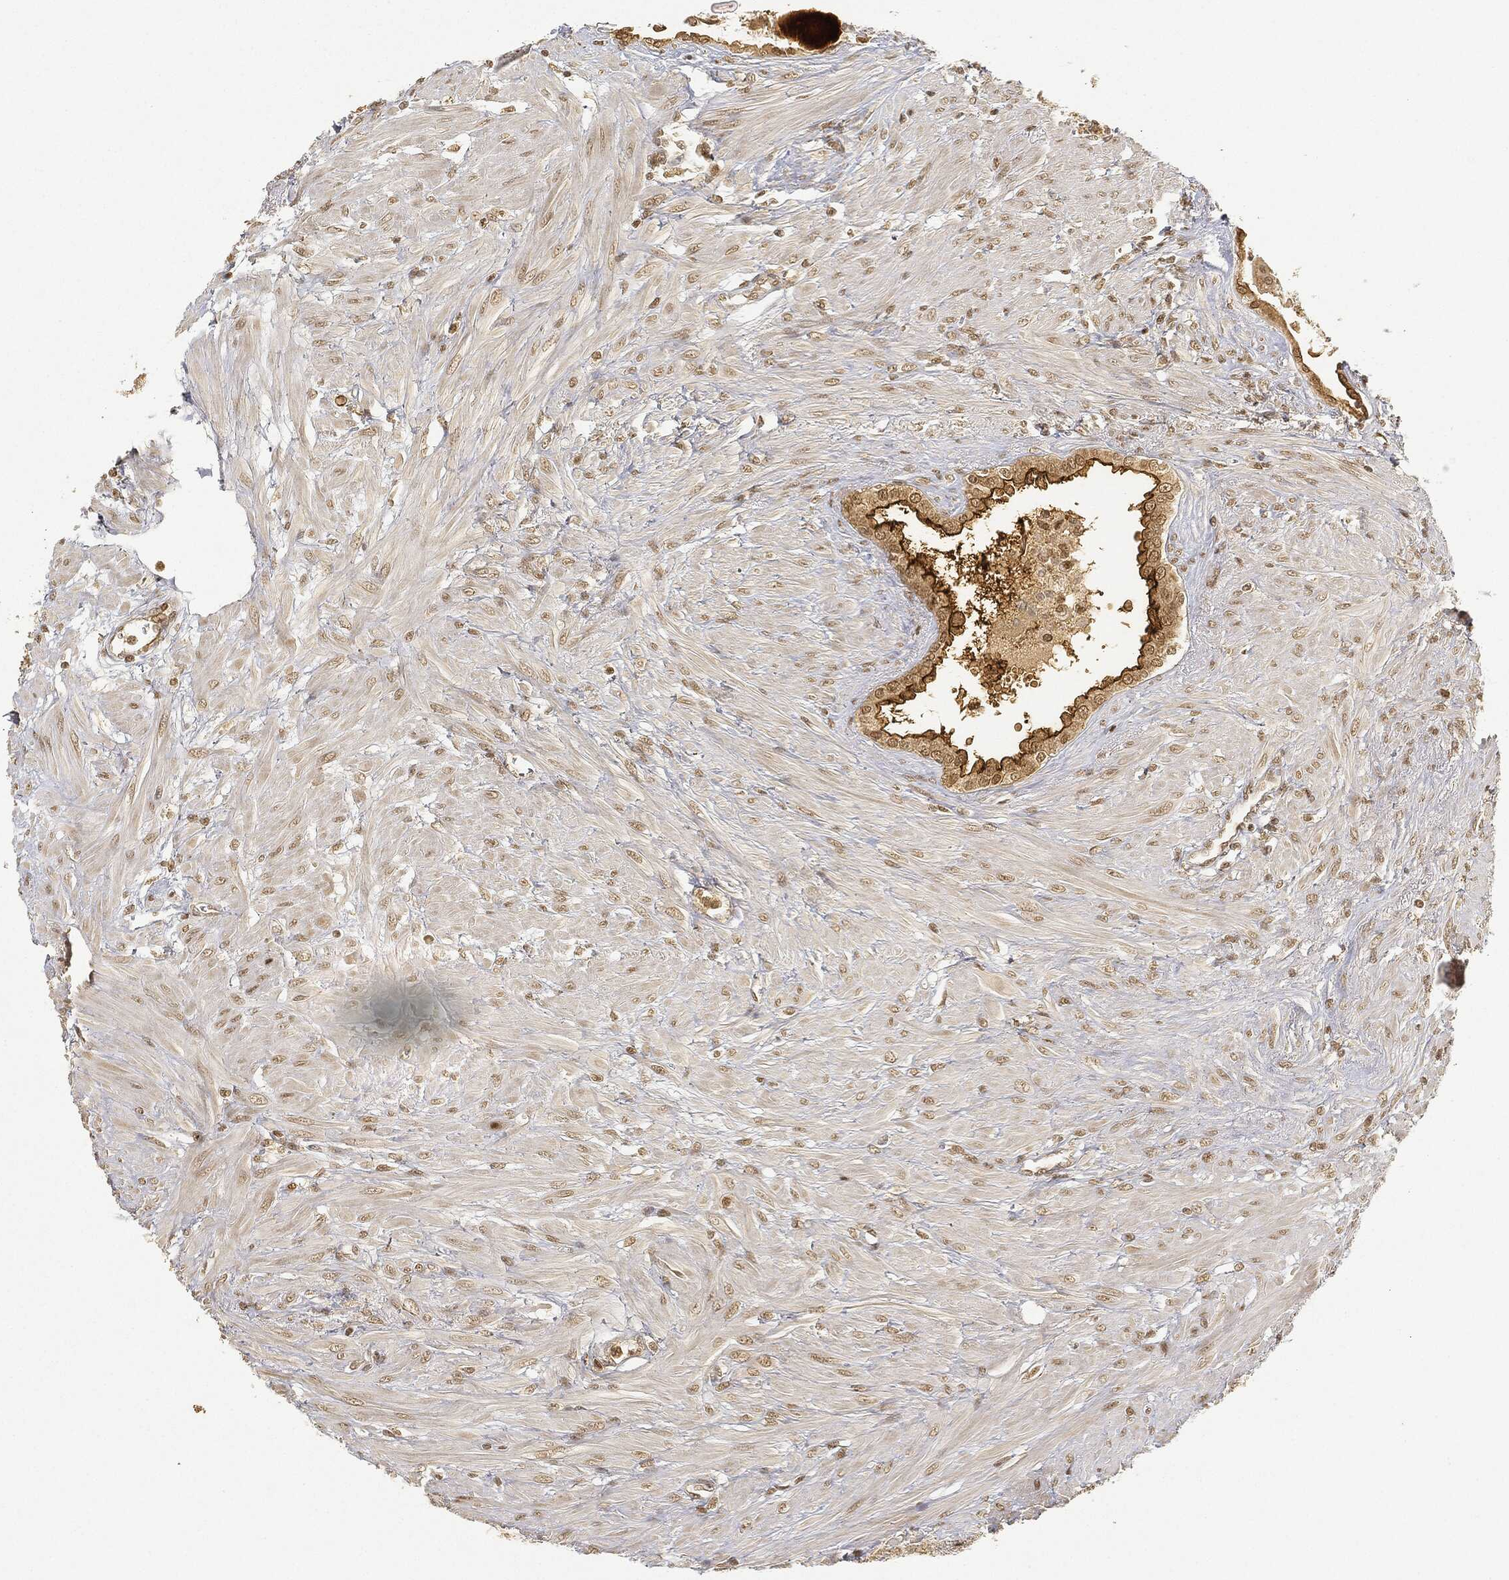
{"staining": {"intensity": "strong", "quantity": "25%-75%", "location": "cytoplasmic/membranous"}, "tissue": "prostate cancer", "cell_type": "Tumor cells", "image_type": "cancer", "snomed": [{"axis": "morphology", "description": "Adenocarcinoma, NOS"}, {"axis": "topography", "description": "Prostate and seminal vesicle, NOS"}, {"axis": "topography", "description": "Prostate"}], "caption": "Prostate adenocarcinoma stained with DAB immunohistochemistry (IHC) shows high levels of strong cytoplasmic/membranous expression in approximately 25%-75% of tumor cells.", "gene": "CIB1", "patient": {"sex": "male", "age": 79}}